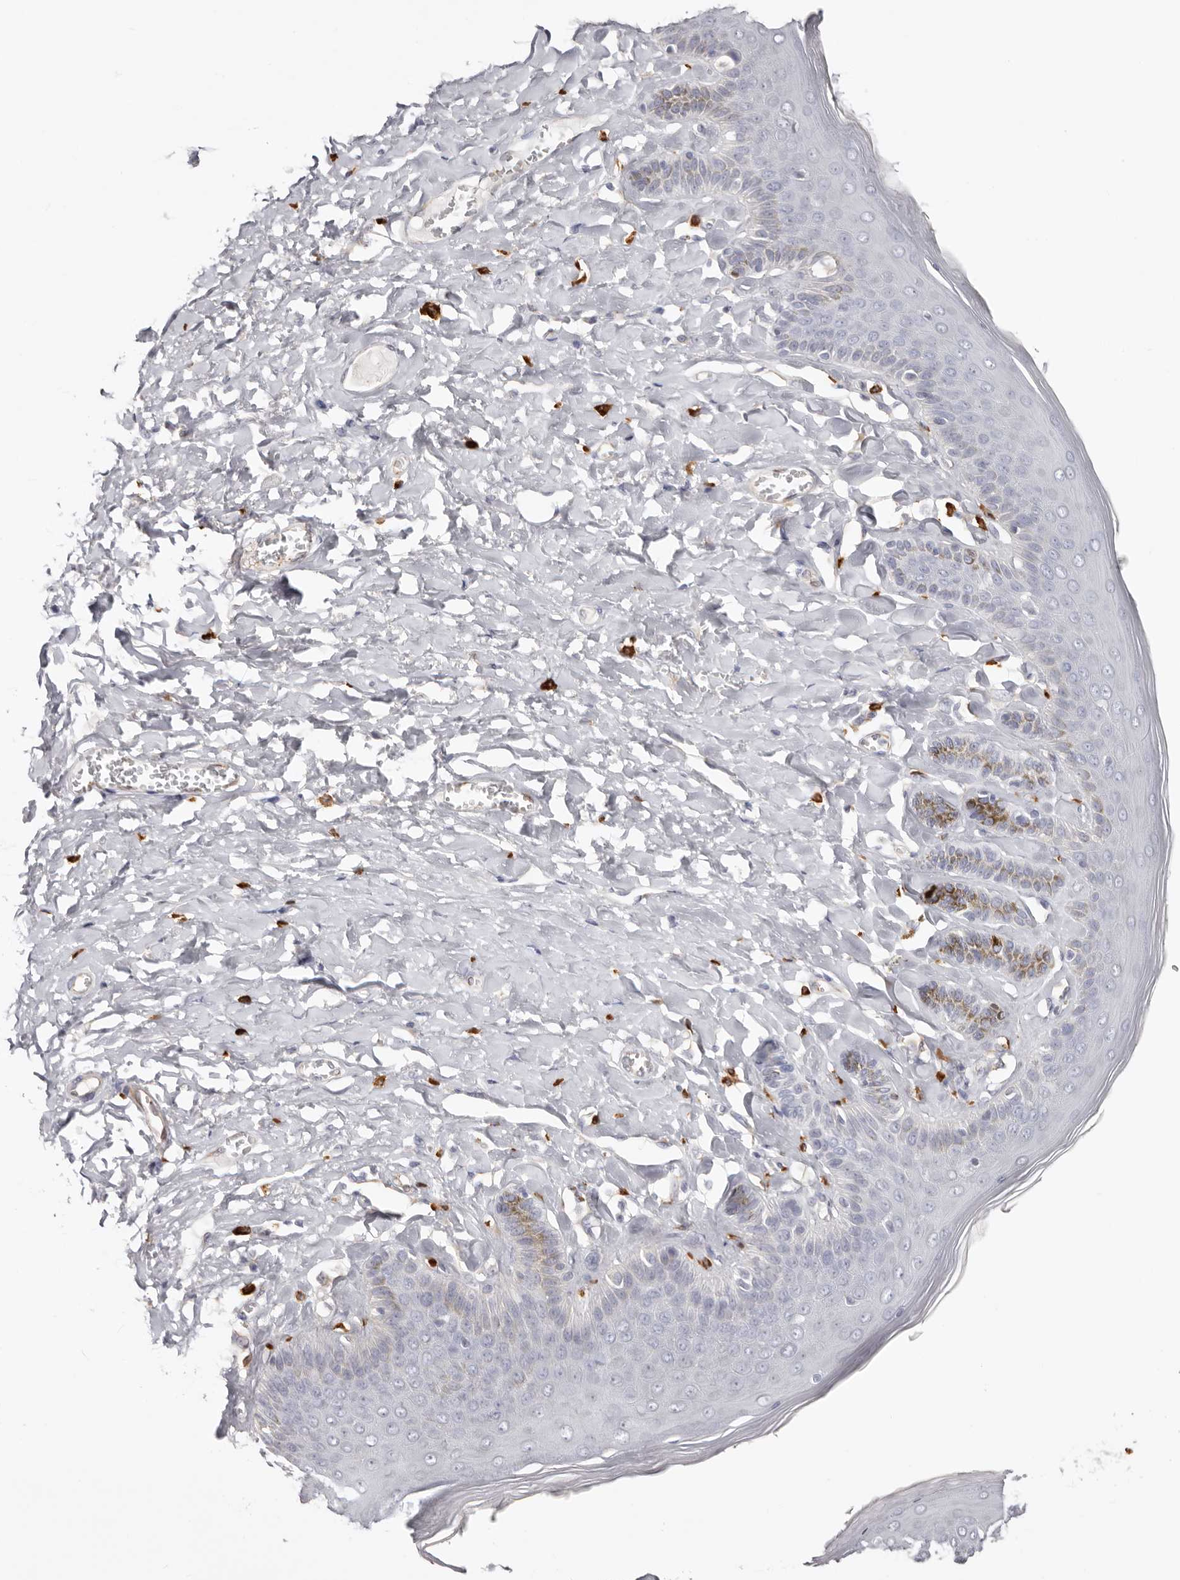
{"staining": {"intensity": "moderate", "quantity": "<25%", "location": "cytoplasmic/membranous"}, "tissue": "skin", "cell_type": "Epidermal cells", "image_type": "normal", "snomed": [{"axis": "morphology", "description": "Normal tissue, NOS"}, {"axis": "topography", "description": "Anal"}], "caption": "A histopathology image of skin stained for a protein exhibits moderate cytoplasmic/membranous brown staining in epidermal cells. (IHC, brightfield microscopy, high magnification).", "gene": "PKDCC", "patient": {"sex": "male", "age": 69}}